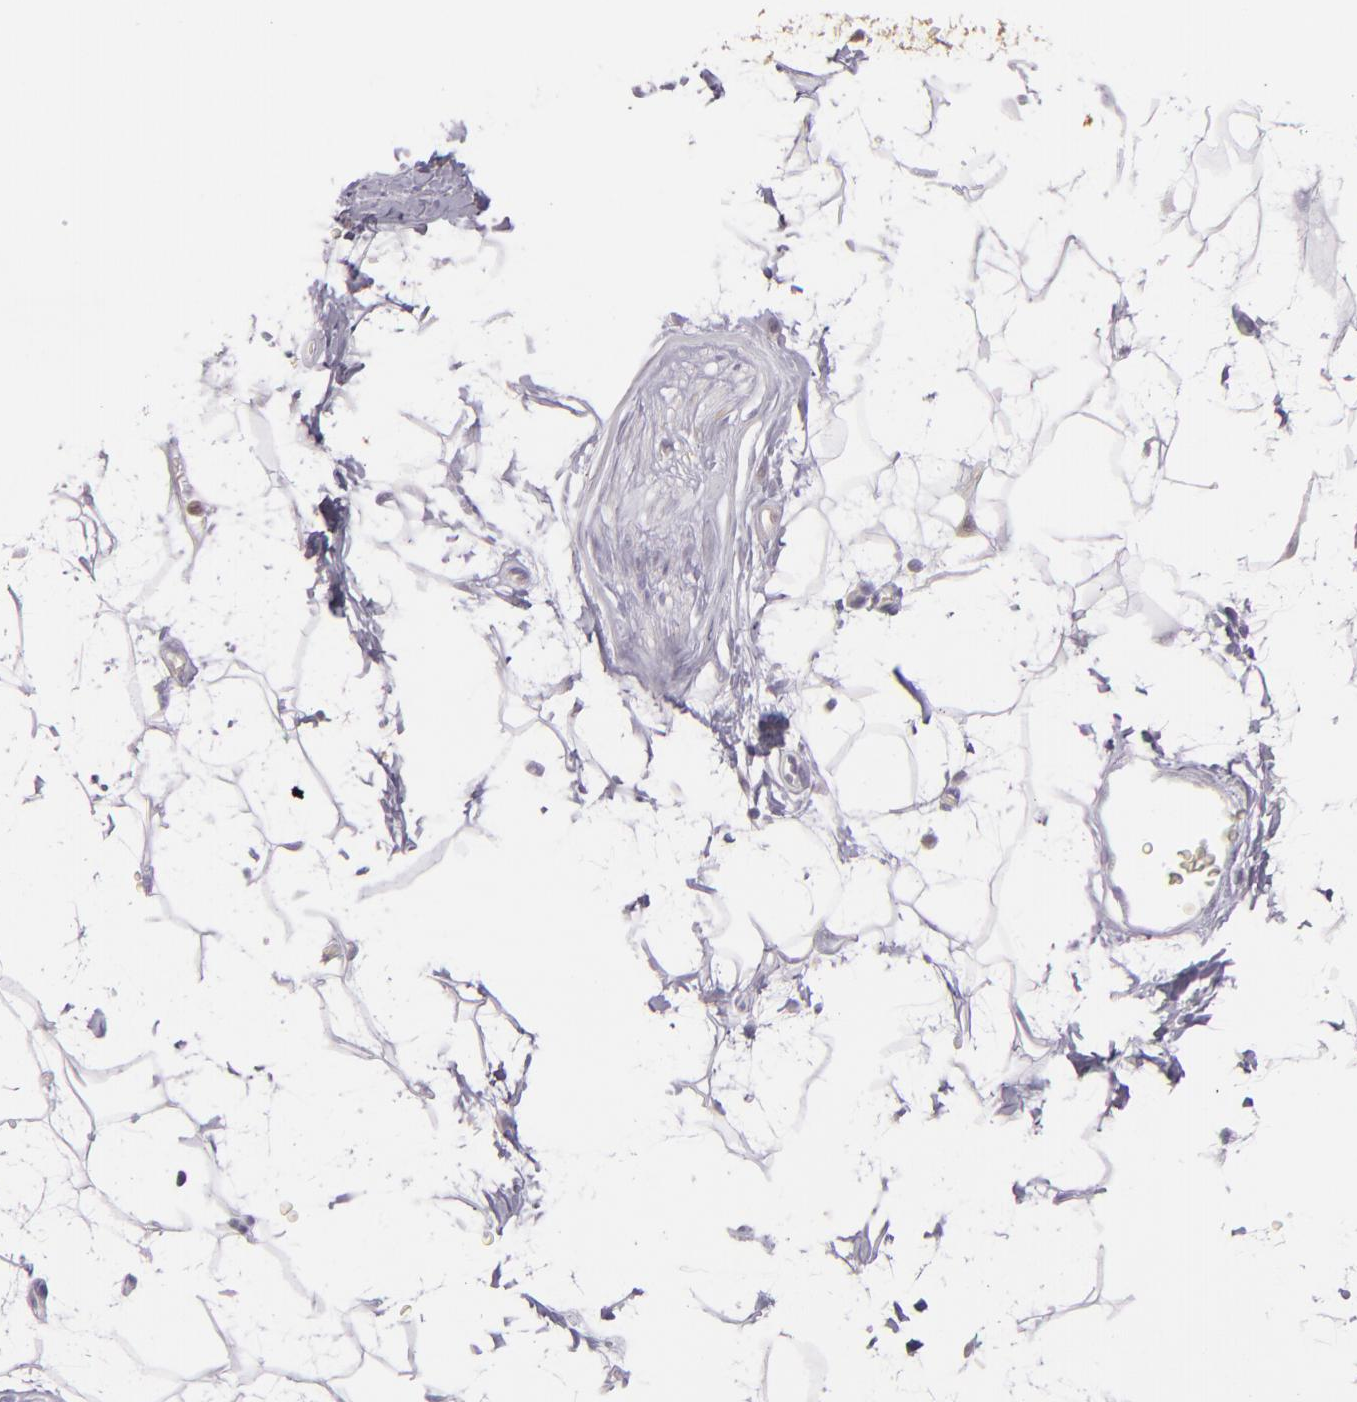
{"staining": {"intensity": "negative", "quantity": "none", "location": "none"}, "tissue": "adipose tissue", "cell_type": "Adipocytes", "image_type": "normal", "snomed": [{"axis": "morphology", "description": "Normal tissue, NOS"}, {"axis": "topography", "description": "Soft tissue"}], "caption": "Immunohistochemistry (IHC) image of benign adipose tissue: human adipose tissue stained with DAB (3,3'-diaminobenzidine) shows no significant protein positivity in adipocytes. (DAB (3,3'-diaminobenzidine) immunohistochemistry (IHC), high magnification).", "gene": "HSPH1", "patient": {"sex": "male", "age": 72}}